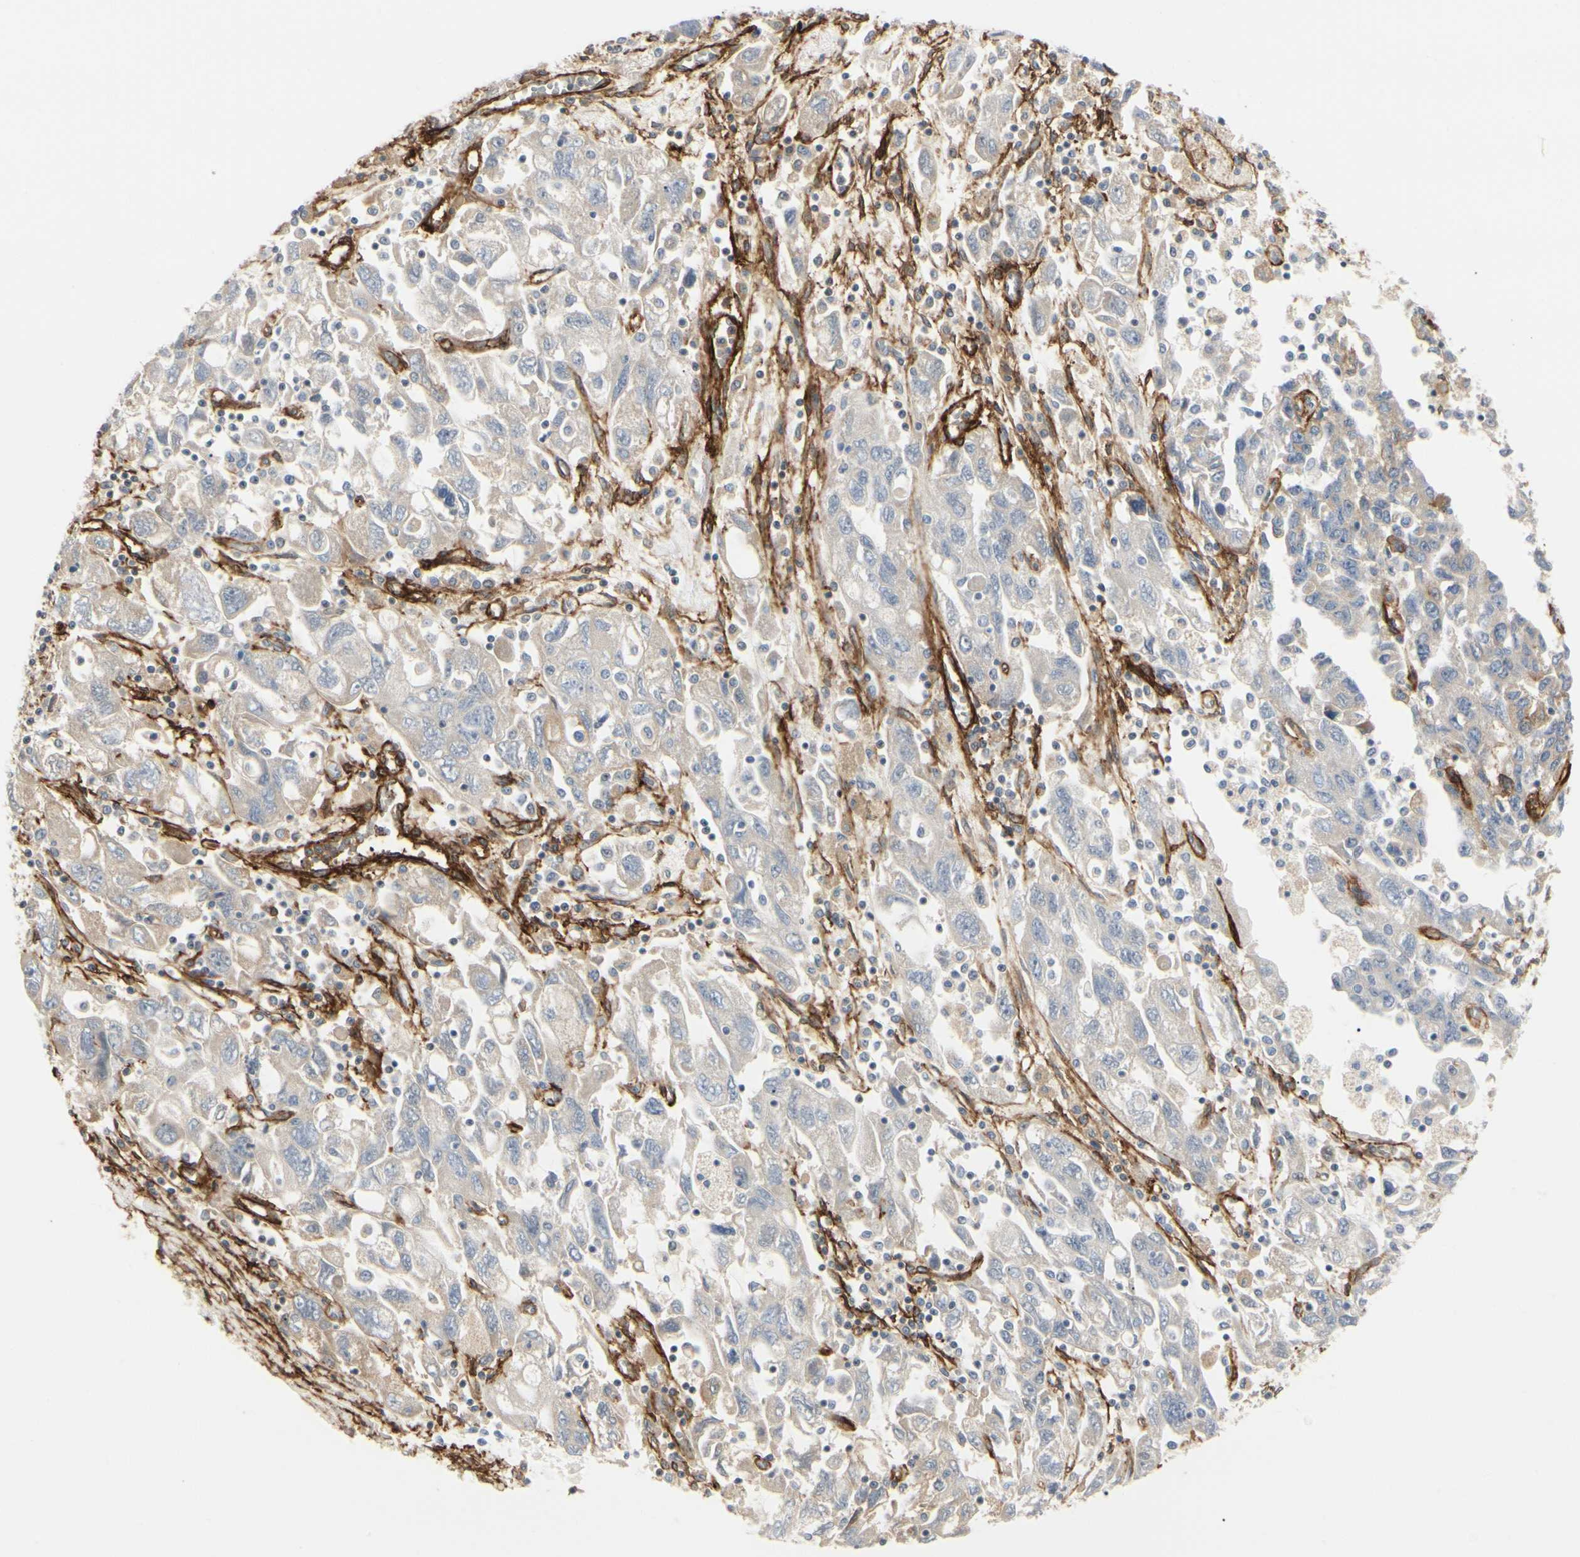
{"staining": {"intensity": "weak", "quantity": "<25%", "location": "cytoplasmic/membranous"}, "tissue": "ovarian cancer", "cell_type": "Tumor cells", "image_type": "cancer", "snomed": [{"axis": "morphology", "description": "Carcinoma, NOS"}, {"axis": "morphology", "description": "Cystadenocarcinoma, serous, NOS"}, {"axis": "topography", "description": "Ovary"}], "caption": "Human serous cystadenocarcinoma (ovarian) stained for a protein using immunohistochemistry demonstrates no positivity in tumor cells.", "gene": "GGT5", "patient": {"sex": "female", "age": 69}}